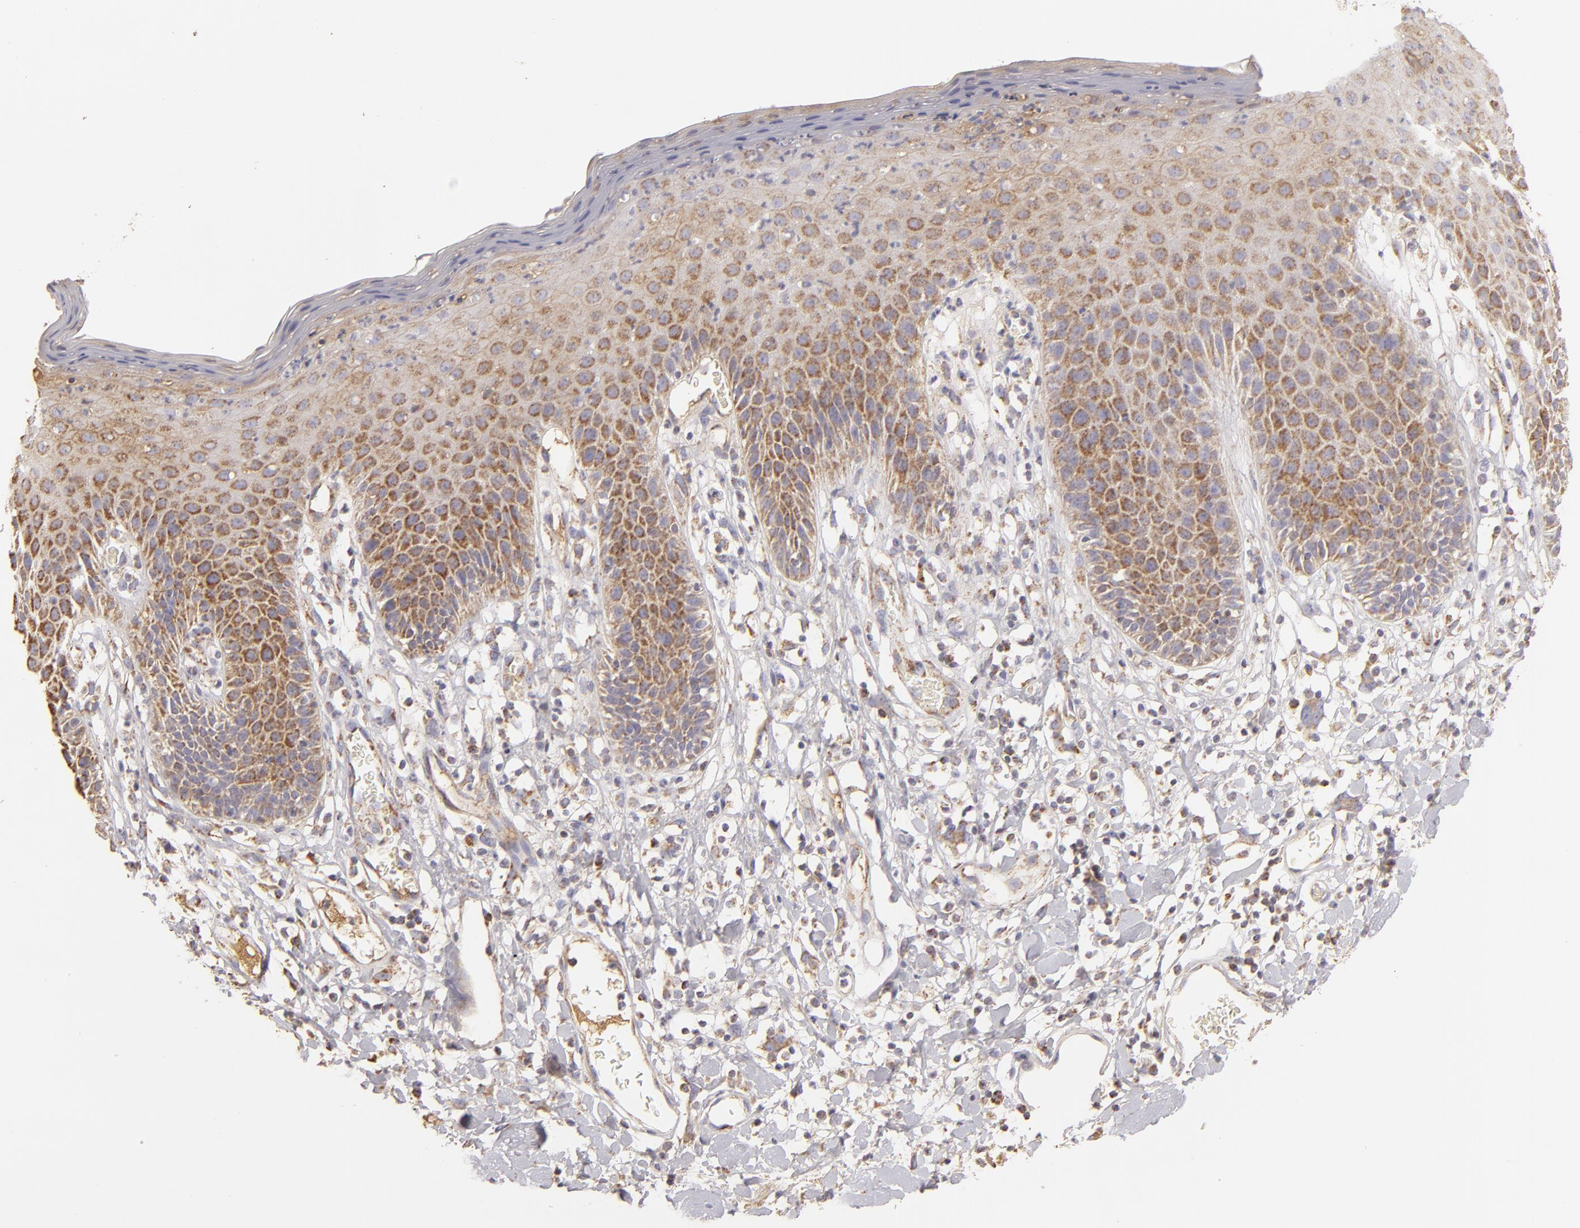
{"staining": {"intensity": "moderate", "quantity": ">75%", "location": "cytoplasmic/membranous"}, "tissue": "skin", "cell_type": "Epidermal cells", "image_type": "normal", "snomed": [{"axis": "morphology", "description": "Normal tissue, NOS"}, {"axis": "topography", "description": "Vulva"}, {"axis": "topography", "description": "Peripheral nerve tissue"}], "caption": "Skin was stained to show a protein in brown. There is medium levels of moderate cytoplasmic/membranous staining in about >75% of epidermal cells. The staining was performed using DAB (3,3'-diaminobenzidine), with brown indicating positive protein expression. Nuclei are stained blue with hematoxylin.", "gene": "CFB", "patient": {"sex": "female", "age": 68}}